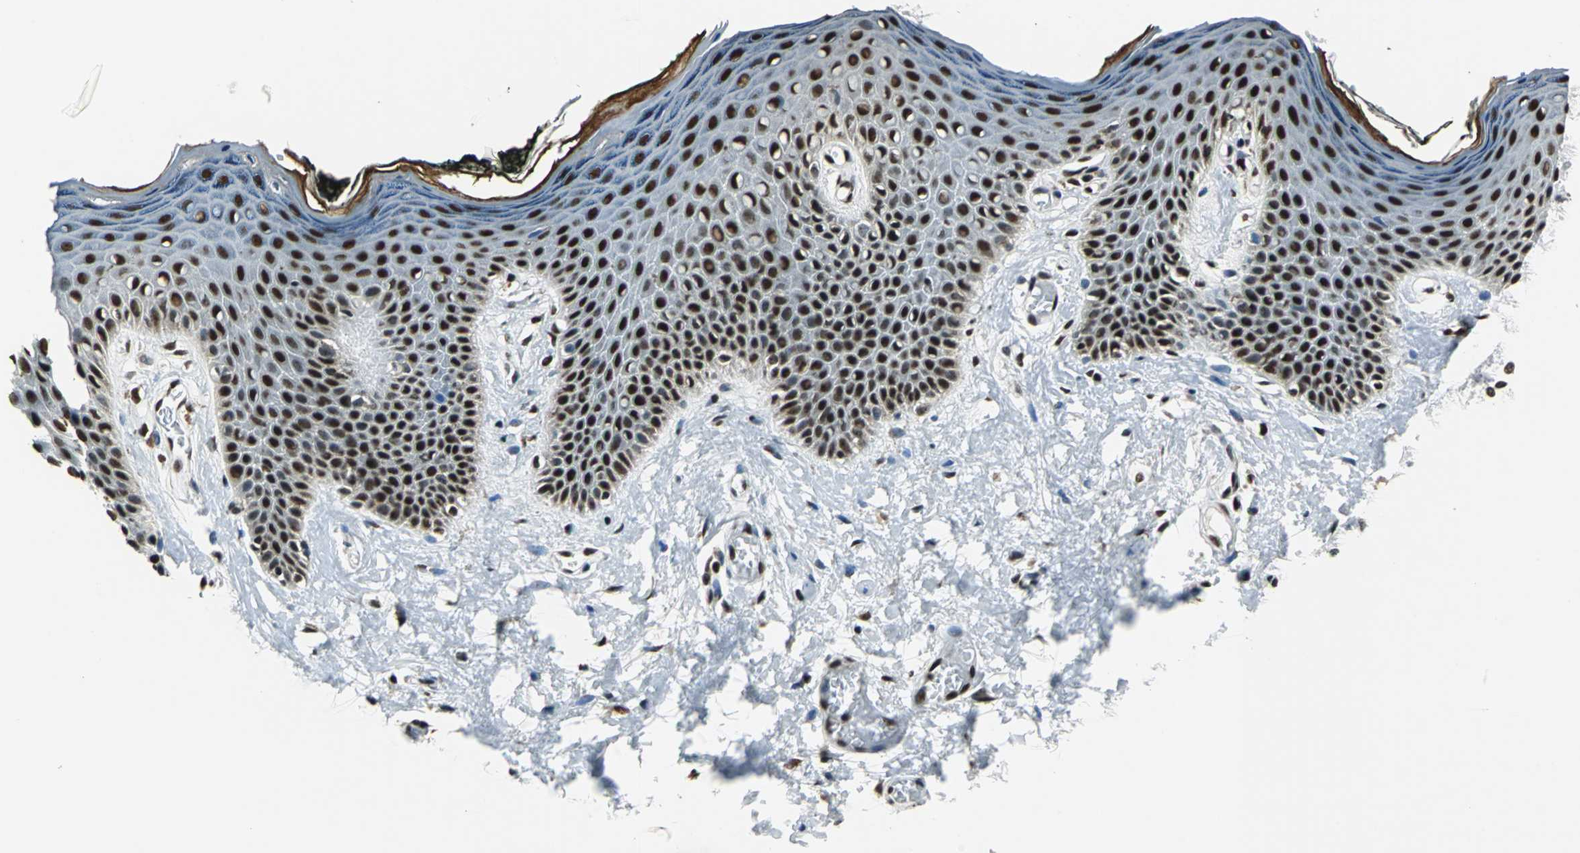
{"staining": {"intensity": "strong", "quantity": ">75%", "location": "nuclear"}, "tissue": "skin", "cell_type": "Epidermal cells", "image_type": "normal", "snomed": [{"axis": "morphology", "description": "Normal tissue, NOS"}, {"axis": "morphology", "description": "Inflammation, NOS"}, {"axis": "topography", "description": "Vulva"}], "caption": "DAB (3,3'-diaminobenzidine) immunohistochemical staining of normal human skin demonstrates strong nuclear protein expression in approximately >75% of epidermal cells. The staining was performed using DAB (3,3'-diaminobenzidine), with brown indicating positive protein expression. Nuclei are stained blue with hematoxylin.", "gene": "BCLAF1", "patient": {"sex": "female", "age": 84}}